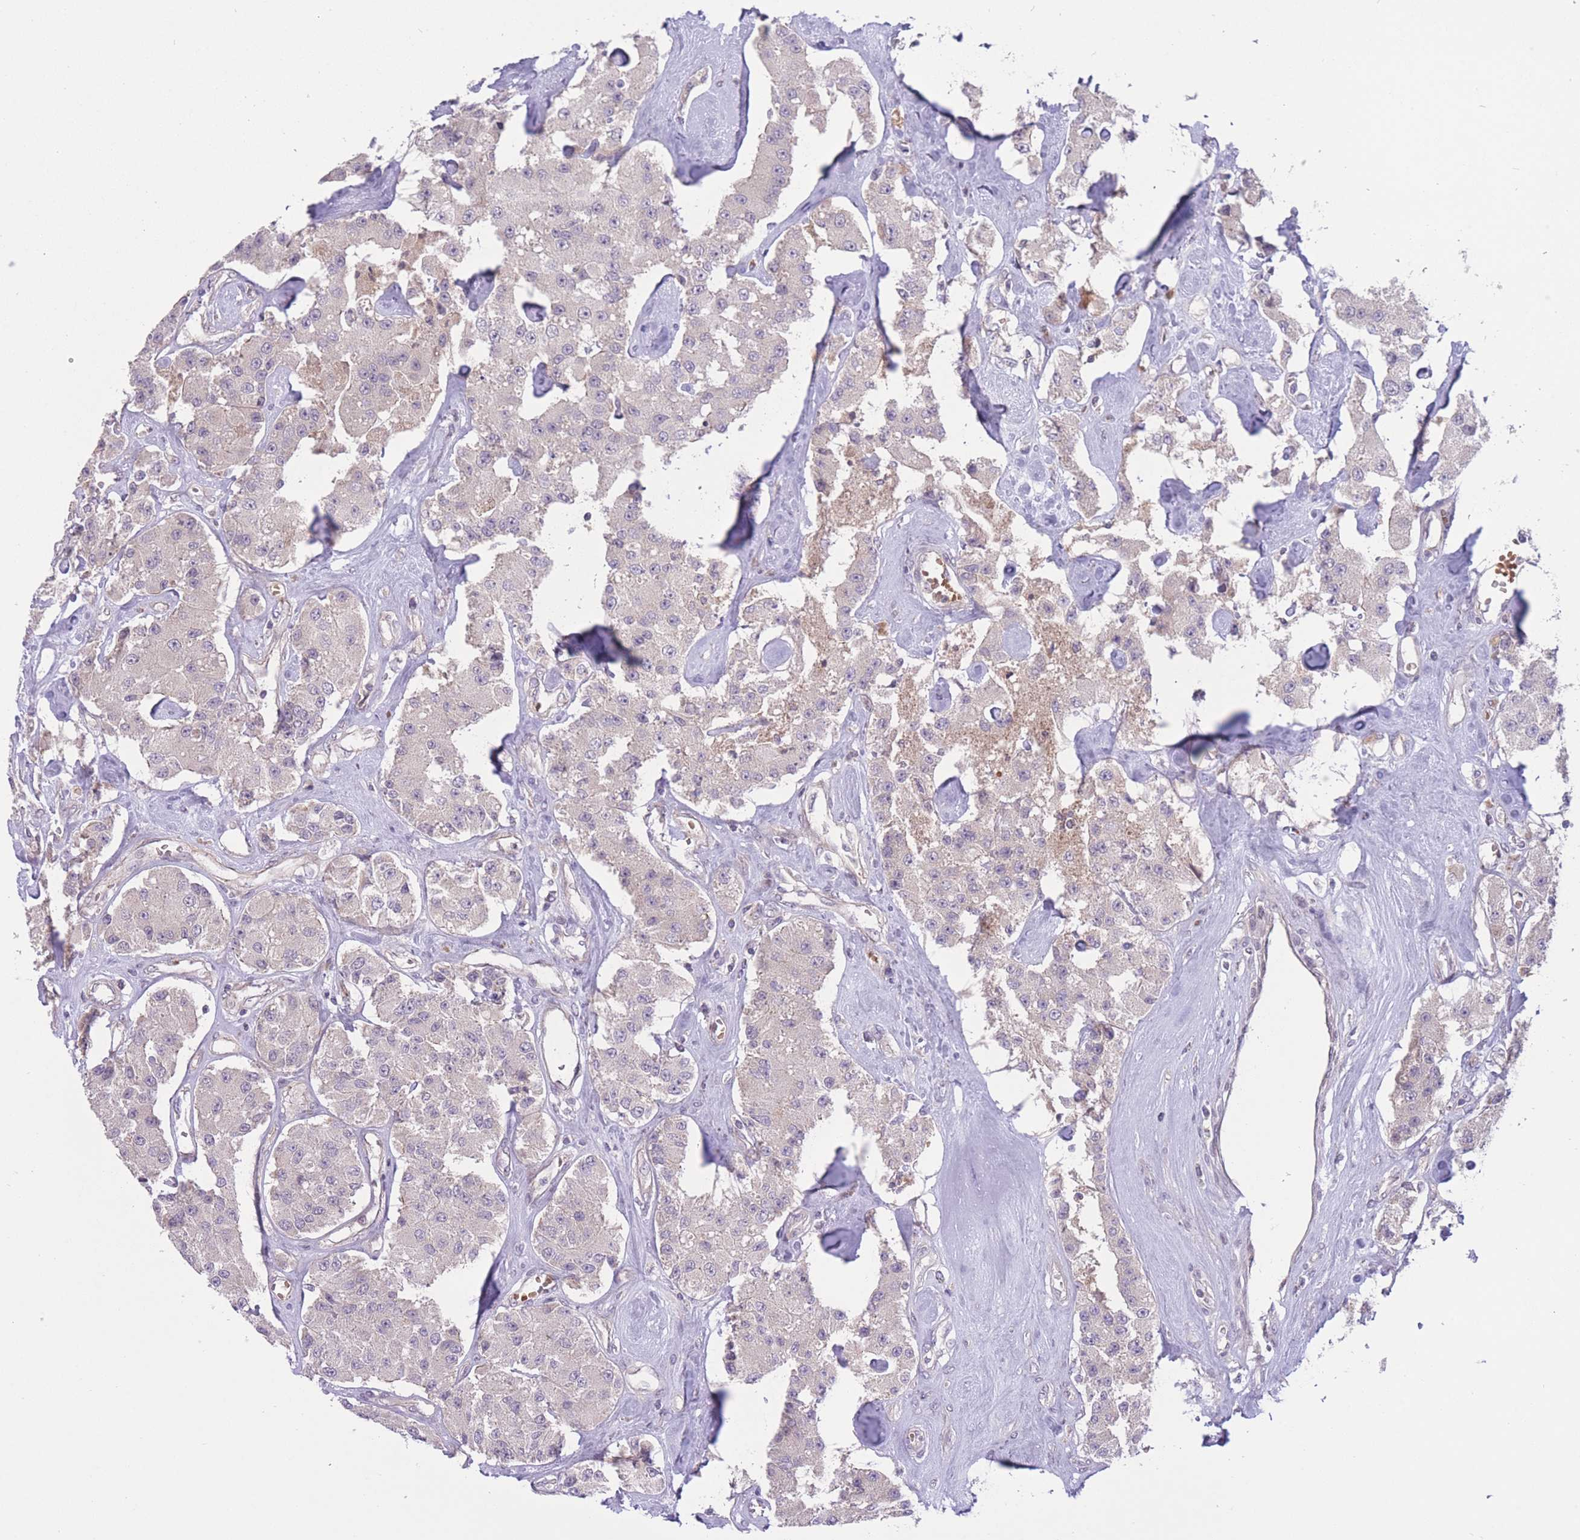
{"staining": {"intensity": "negative", "quantity": "none", "location": "none"}, "tissue": "carcinoid", "cell_type": "Tumor cells", "image_type": "cancer", "snomed": [{"axis": "morphology", "description": "Carcinoid, malignant, NOS"}, {"axis": "topography", "description": "Pancreas"}], "caption": "This photomicrograph is of carcinoid stained with immunohistochemistry (IHC) to label a protein in brown with the nuclei are counter-stained blue. There is no expression in tumor cells.", "gene": "FUT5", "patient": {"sex": "male", "age": 41}}